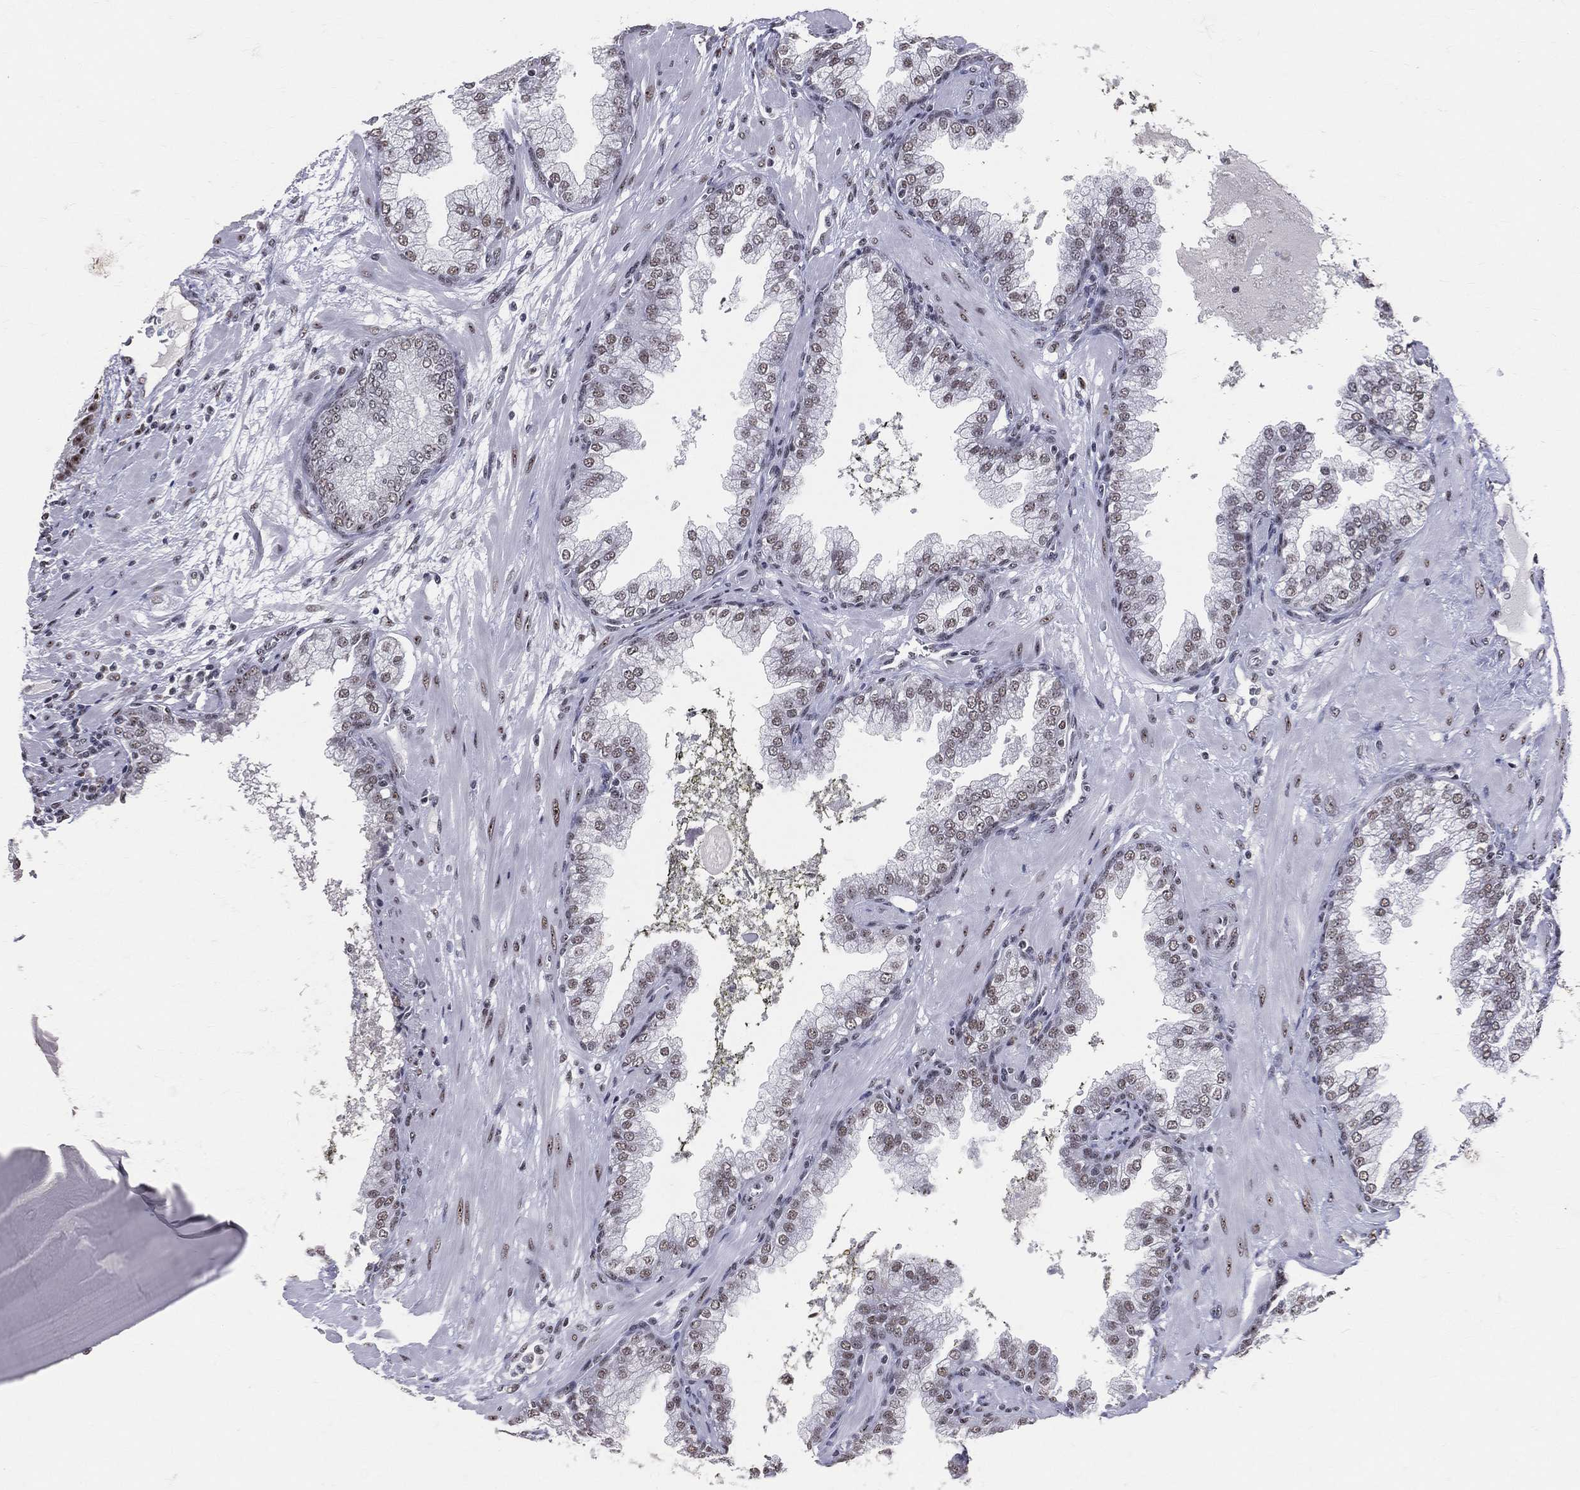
{"staining": {"intensity": "moderate", "quantity": "25%-75%", "location": "nuclear"}, "tissue": "prostate cancer", "cell_type": "Tumor cells", "image_type": "cancer", "snomed": [{"axis": "morphology", "description": "Adenocarcinoma, Low grade"}, {"axis": "topography", "description": "Prostate"}], "caption": "Immunohistochemical staining of prostate cancer (adenocarcinoma (low-grade)) displays medium levels of moderate nuclear protein staining in about 25%-75% of tumor cells. (brown staining indicates protein expression, while blue staining denotes nuclei).", "gene": "CDK7", "patient": {"sex": "male", "age": 62}}